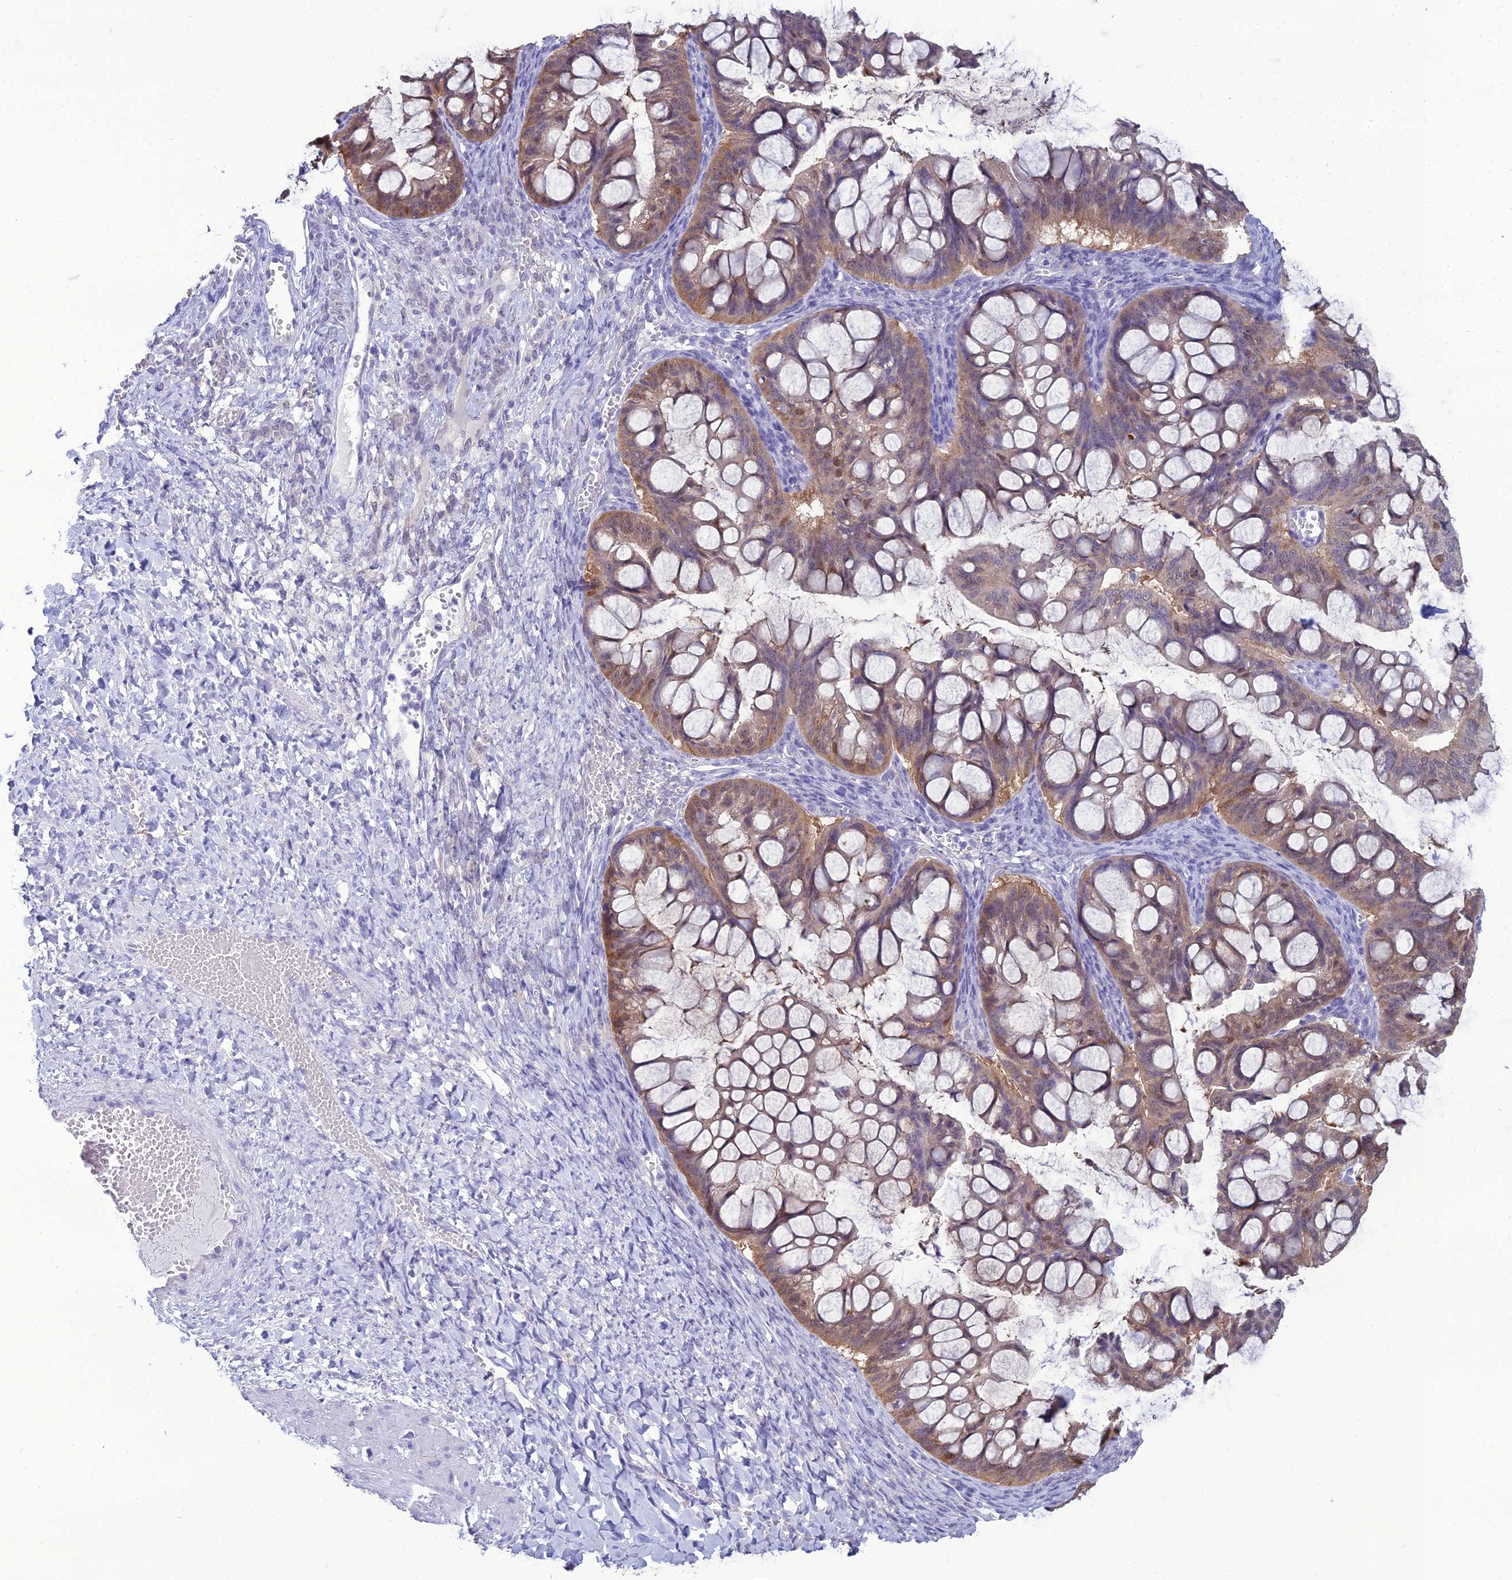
{"staining": {"intensity": "moderate", "quantity": ">75%", "location": "cytoplasmic/membranous,nuclear"}, "tissue": "ovarian cancer", "cell_type": "Tumor cells", "image_type": "cancer", "snomed": [{"axis": "morphology", "description": "Cystadenocarcinoma, mucinous, NOS"}, {"axis": "topography", "description": "Ovary"}], "caption": "Immunohistochemical staining of ovarian cancer exhibits moderate cytoplasmic/membranous and nuclear protein expression in about >75% of tumor cells. (Brightfield microscopy of DAB IHC at high magnification).", "gene": "GNPNAT1", "patient": {"sex": "female", "age": 73}}